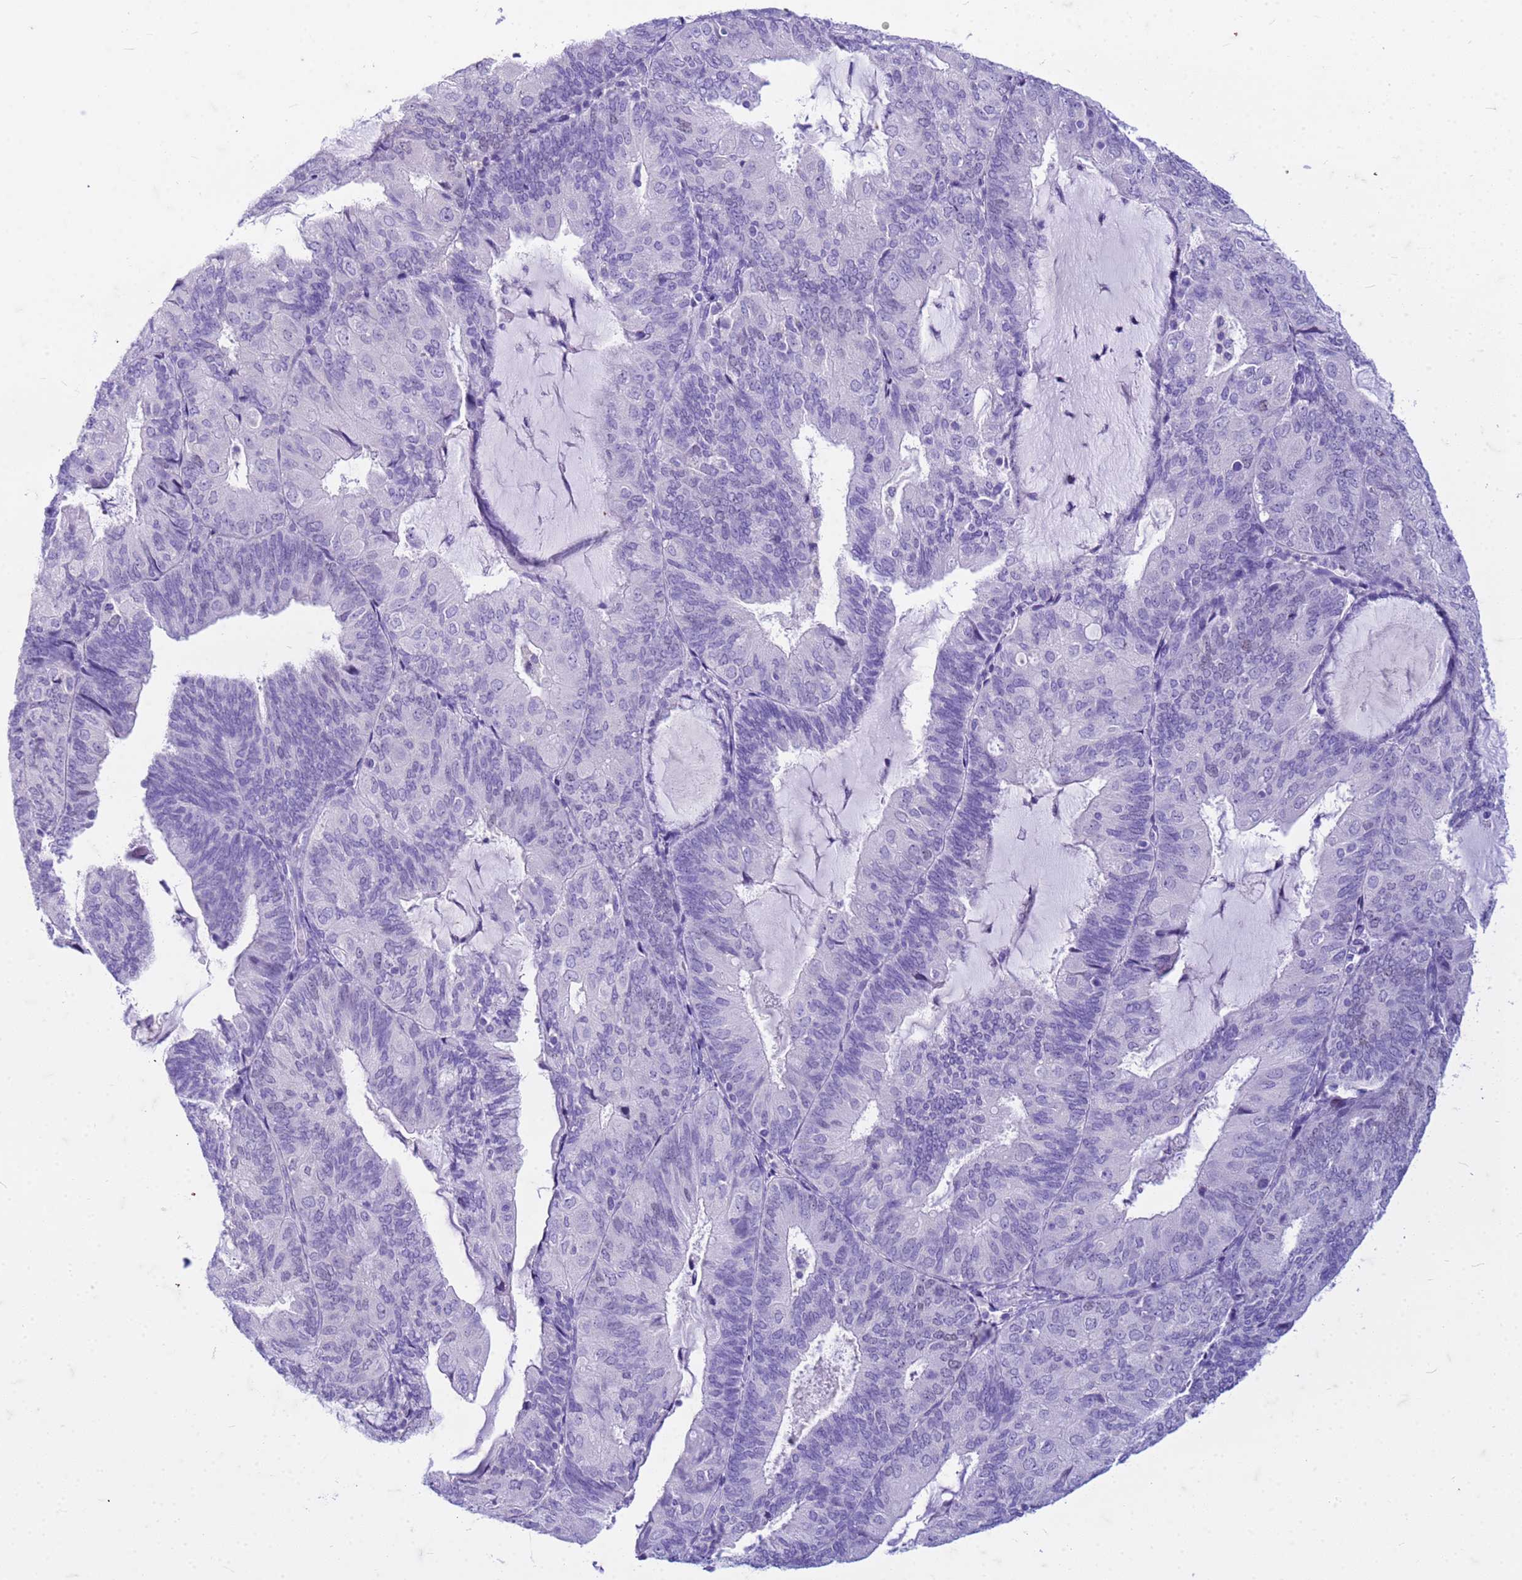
{"staining": {"intensity": "negative", "quantity": "none", "location": "none"}, "tissue": "endometrial cancer", "cell_type": "Tumor cells", "image_type": "cancer", "snomed": [{"axis": "morphology", "description": "Adenocarcinoma, NOS"}, {"axis": "topography", "description": "Endometrium"}], "caption": "A high-resolution histopathology image shows immunohistochemistry (IHC) staining of endometrial cancer (adenocarcinoma), which displays no significant expression in tumor cells.", "gene": "CFAP100", "patient": {"sex": "female", "age": 81}}